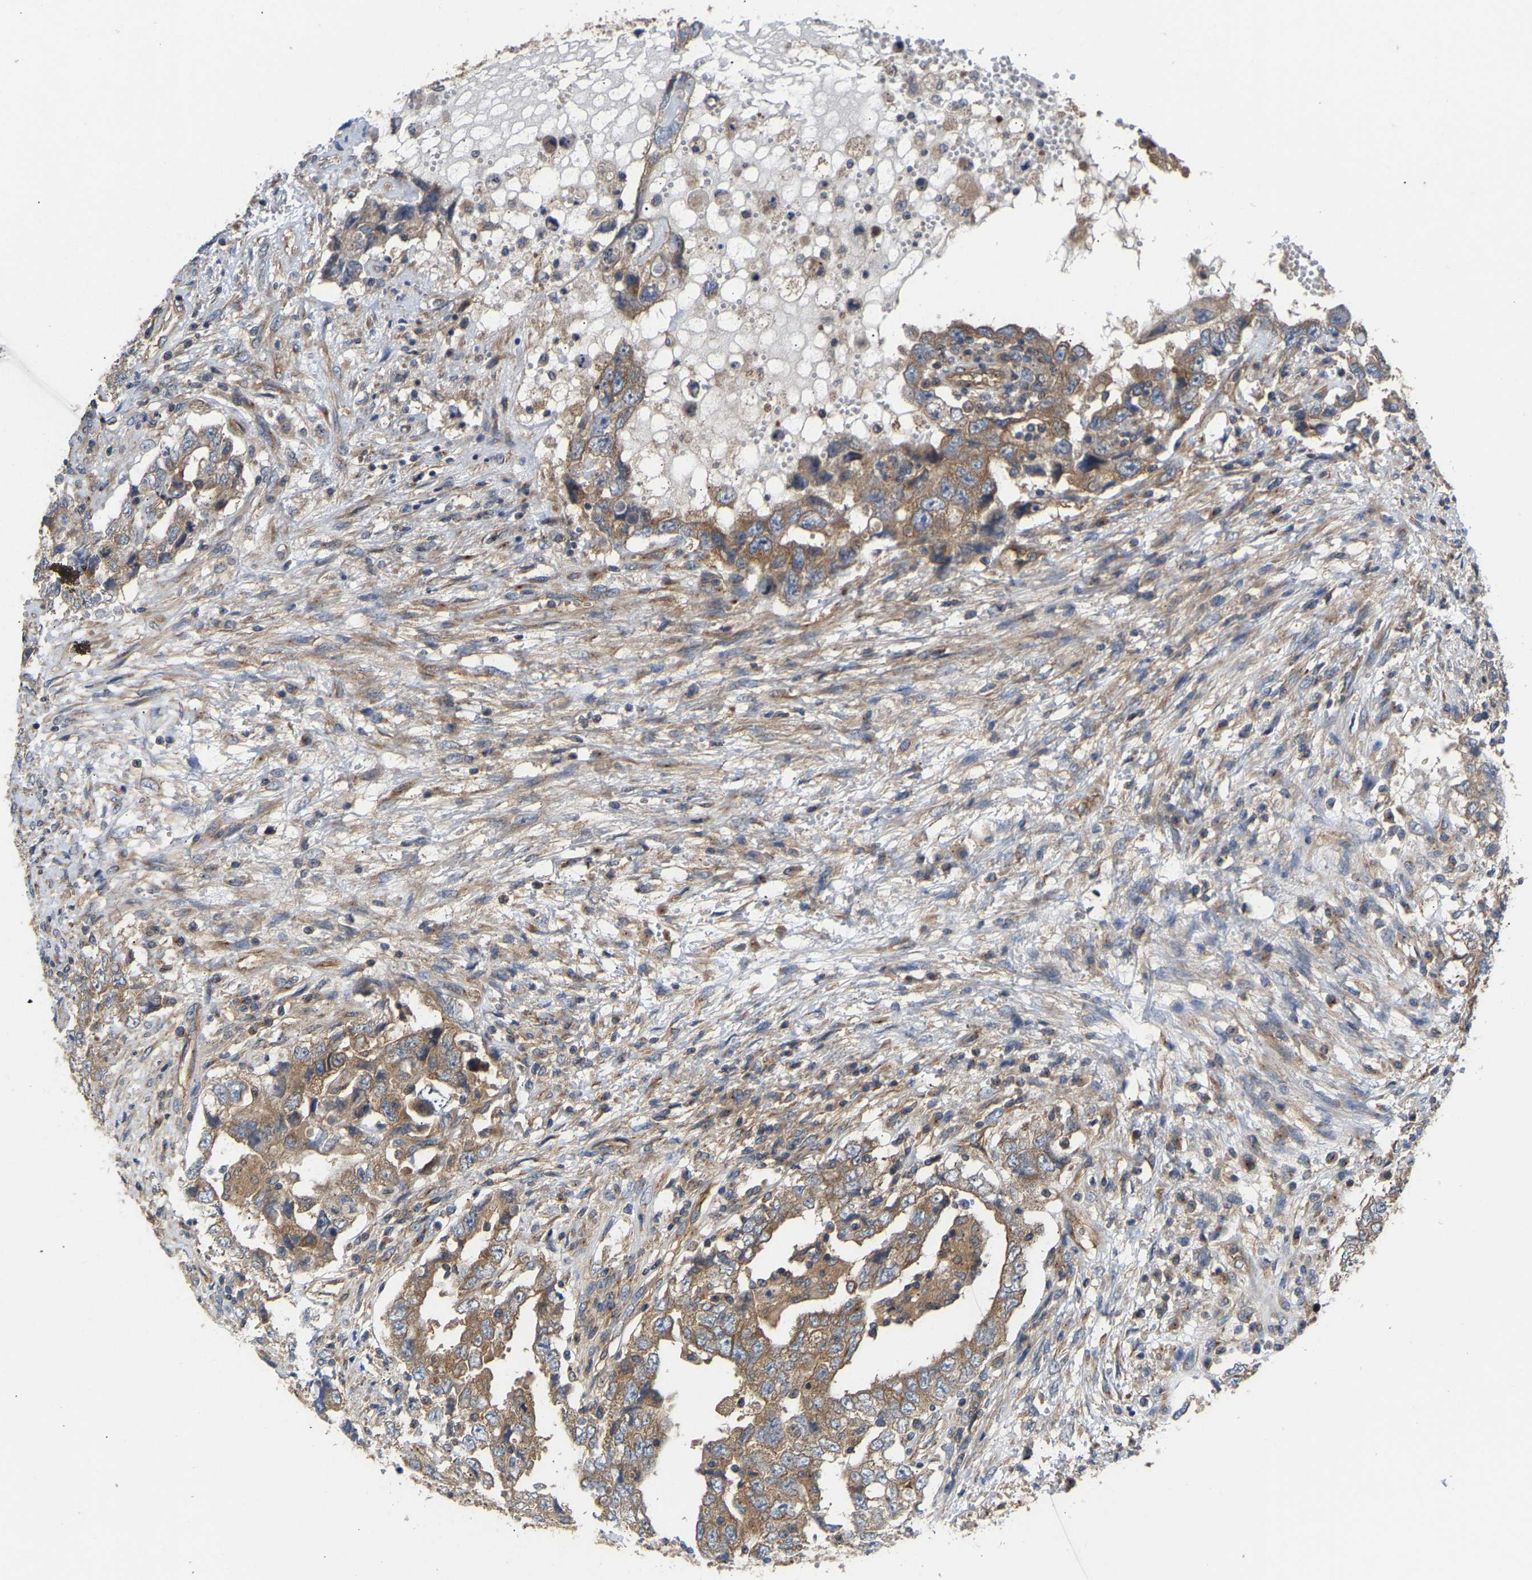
{"staining": {"intensity": "moderate", "quantity": ">75%", "location": "cytoplasmic/membranous"}, "tissue": "testis cancer", "cell_type": "Tumor cells", "image_type": "cancer", "snomed": [{"axis": "morphology", "description": "Carcinoma, Embryonal, NOS"}, {"axis": "topography", "description": "Testis"}], "caption": "Protein staining of testis cancer (embryonal carcinoma) tissue demonstrates moderate cytoplasmic/membranous expression in about >75% of tumor cells.", "gene": "LAPTM4B", "patient": {"sex": "male", "age": 26}}